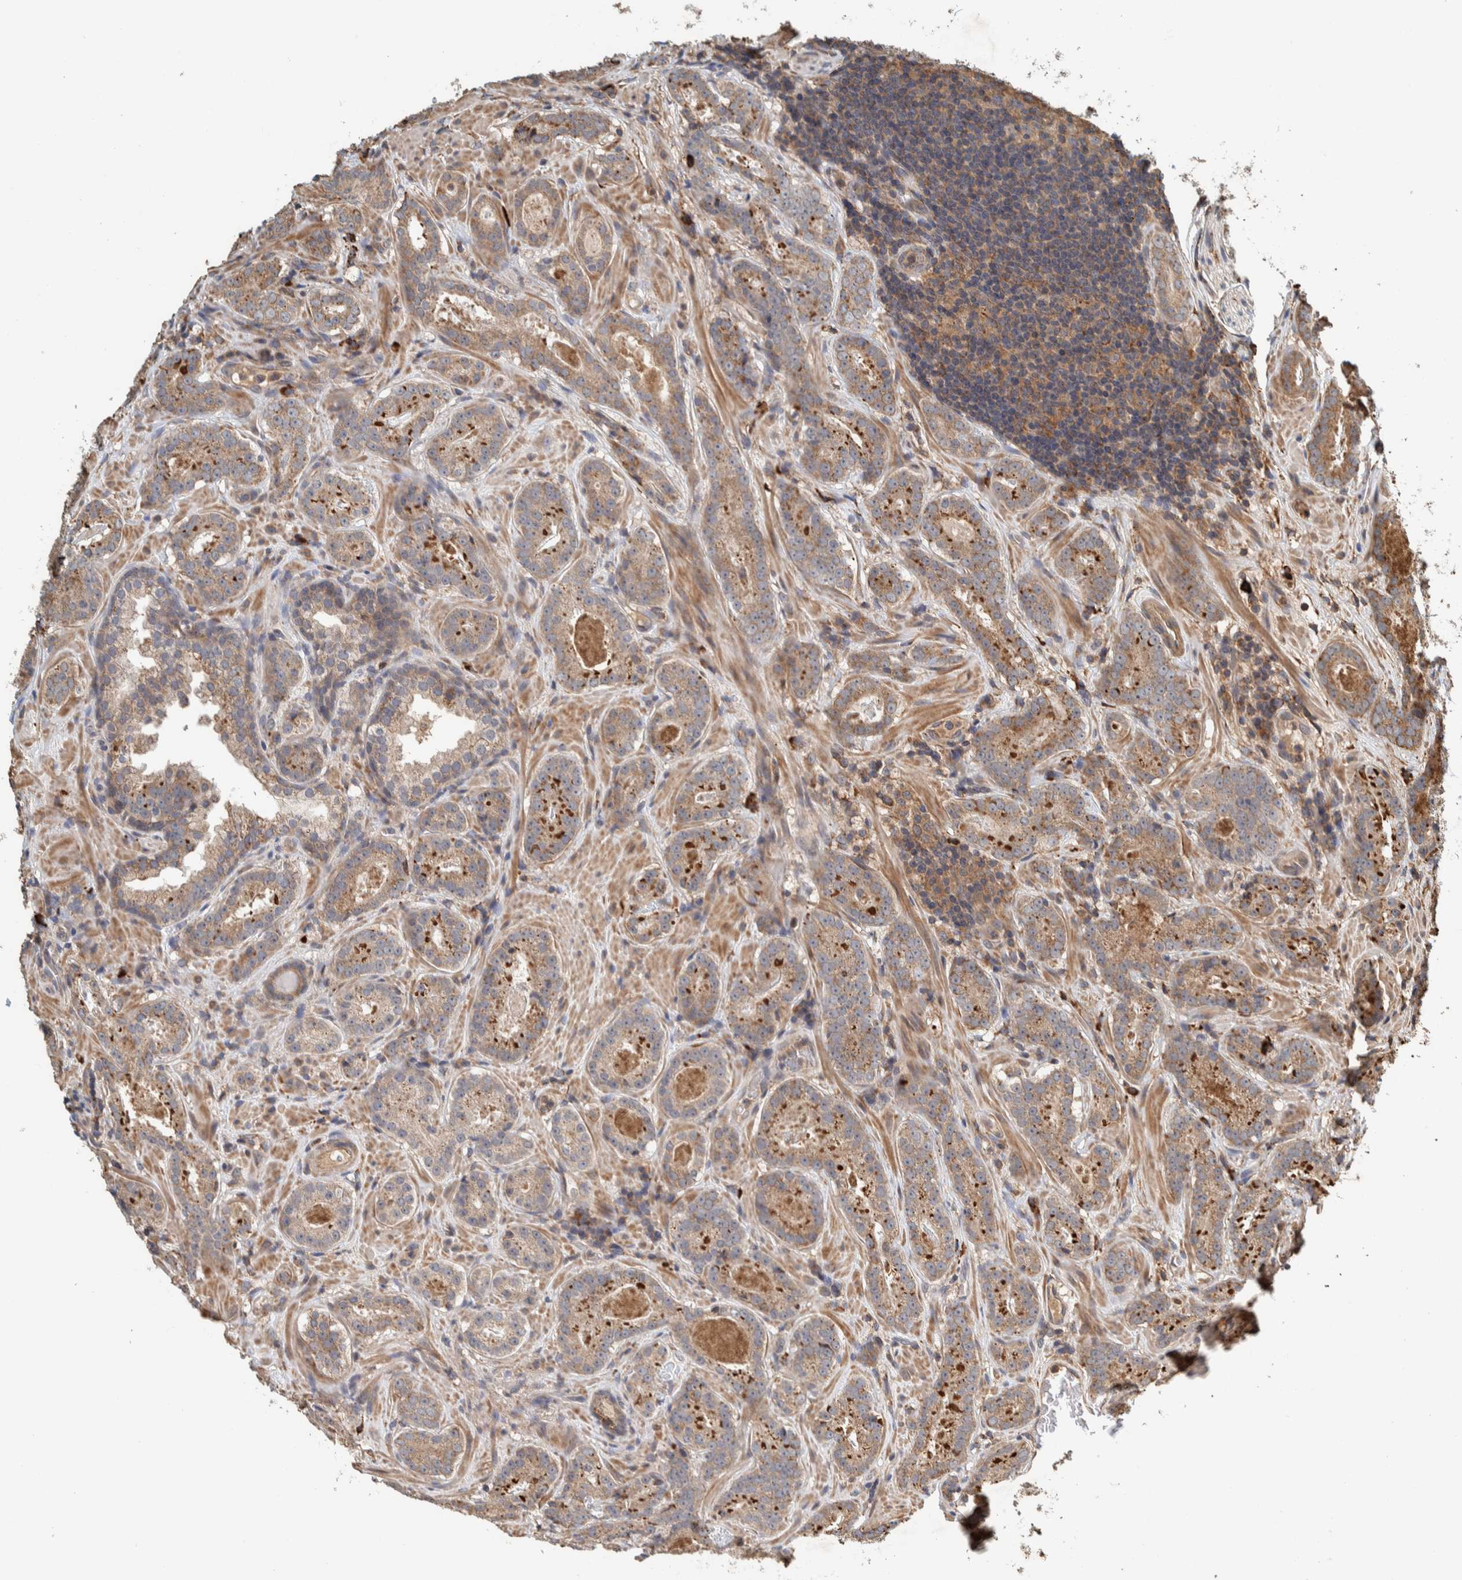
{"staining": {"intensity": "weak", "quantity": ">75%", "location": "cytoplasmic/membranous"}, "tissue": "prostate cancer", "cell_type": "Tumor cells", "image_type": "cancer", "snomed": [{"axis": "morphology", "description": "Adenocarcinoma, Low grade"}, {"axis": "topography", "description": "Prostate"}], "caption": "Protein staining reveals weak cytoplasmic/membranous expression in approximately >75% of tumor cells in prostate low-grade adenocarcinoma. Nuclei are stained in blue.", "gene": "PLA2G3", "patient": {"sex": "male", "age": 69}}